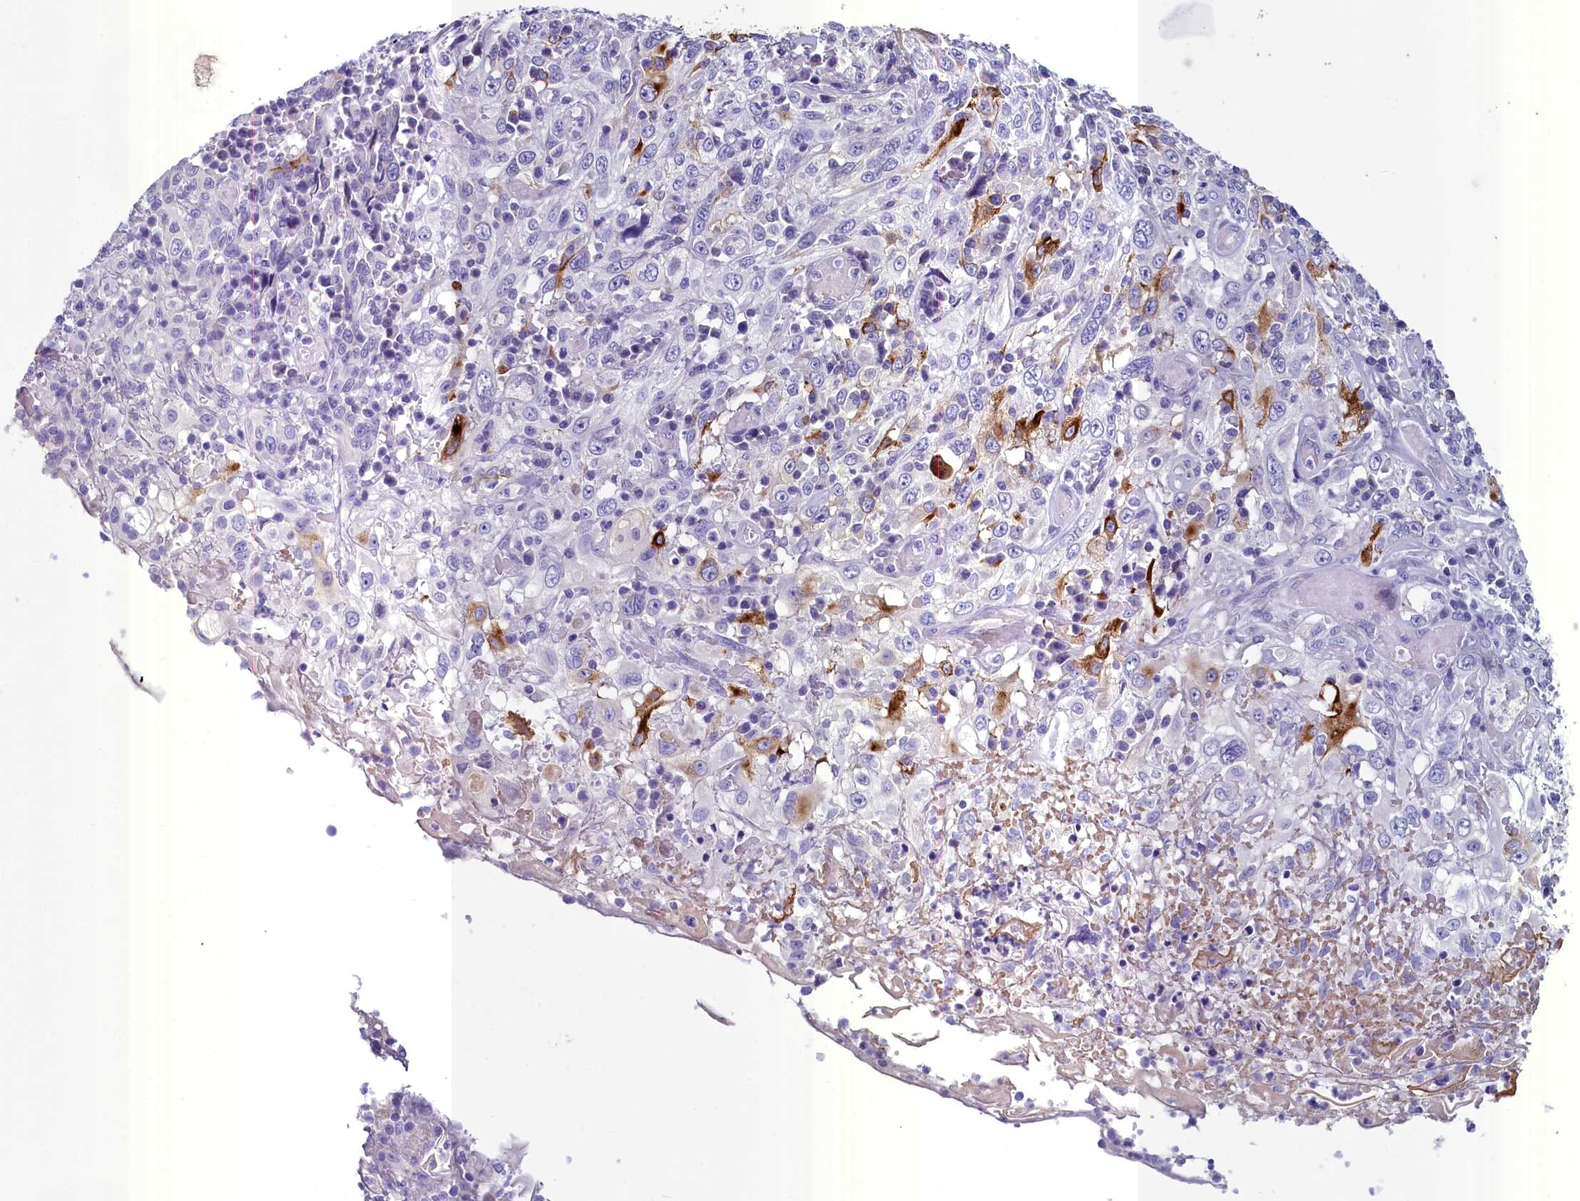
{"staining": {"intensity": "strong", "quantity": "<25%", "location": "cytoplasmic/membranous"}, "tissue": "cervical cancer", "cell_type": "Tumor cells", "image_type": "cancer", "snomed": [{"axis": "morphology", "description": "Squamous cell carcinoma, NOS"}, {"axis": "topography", "description": "Cervix"}], "caption": "IHC (DAB (3,3'-diaminobenzidine)) staining of cervical cancer (squamous cell carcinoma) exhibits strong cytoplasmic/membranous protein positivity in about <25% of tumor cells. (DAB = brown stain, brightfield microscopy at high magnification).", "gene": "INSC", "patient": {"sex": "female", "age": 46}}